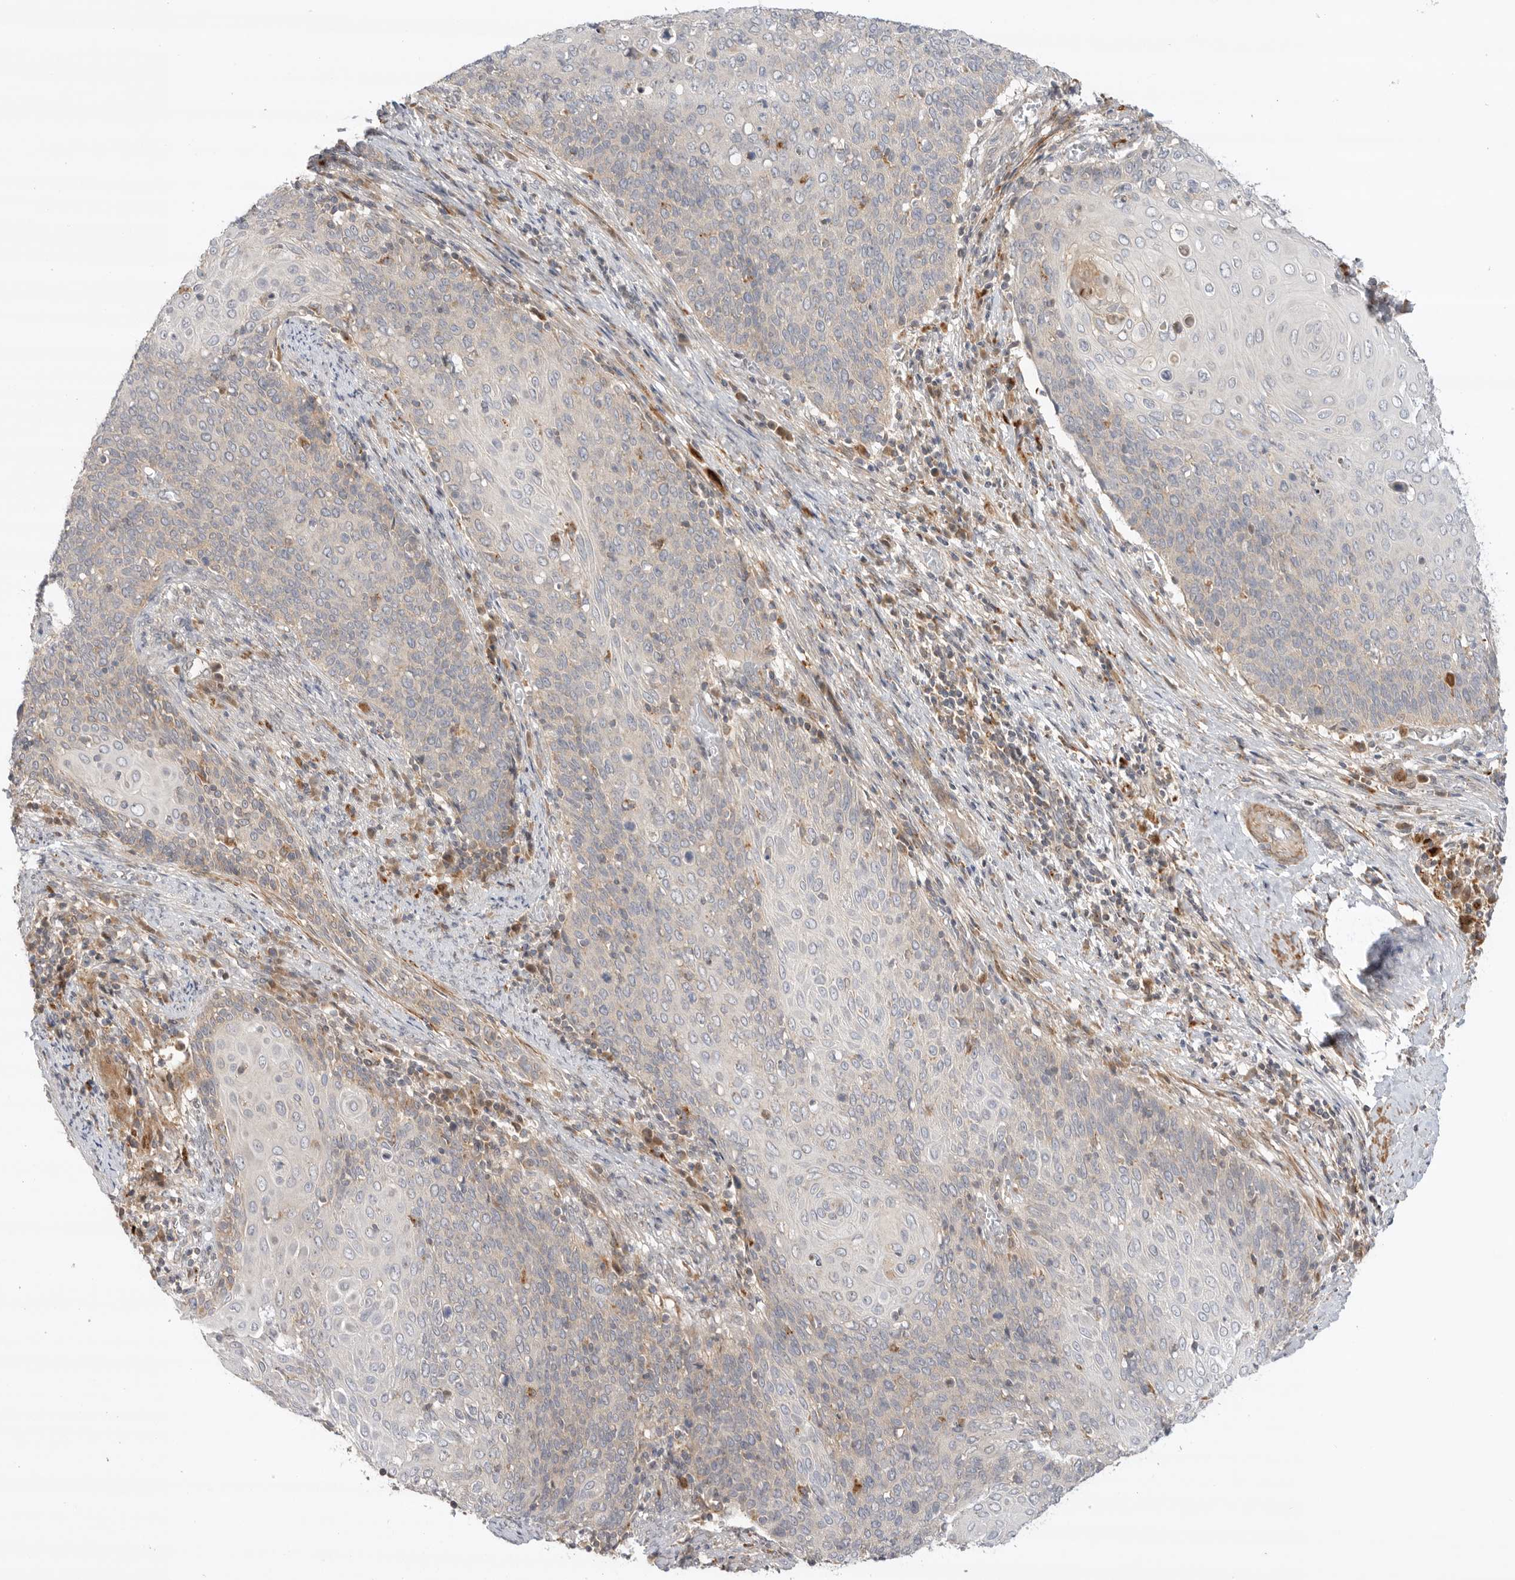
{"staining": {"intensity": "weak", "quantity": "<25%", "location": "cytoplasmic/membranous"}, "tissue": "cervical cancer", "cell_type": "Tumor cells", "image_type": "cancer", "snomed": [{"axis": "morphology", "description": "Squamous cell carcinoma, NOS"}, {"axis": "topography", "description": "Cervix"}], "caption": "Tumor cells show no significant protein expression in cervical cancer (squamous cell carcinoma).", "gene": "GNE", "patient": {"sex": "female", "age": 39}}